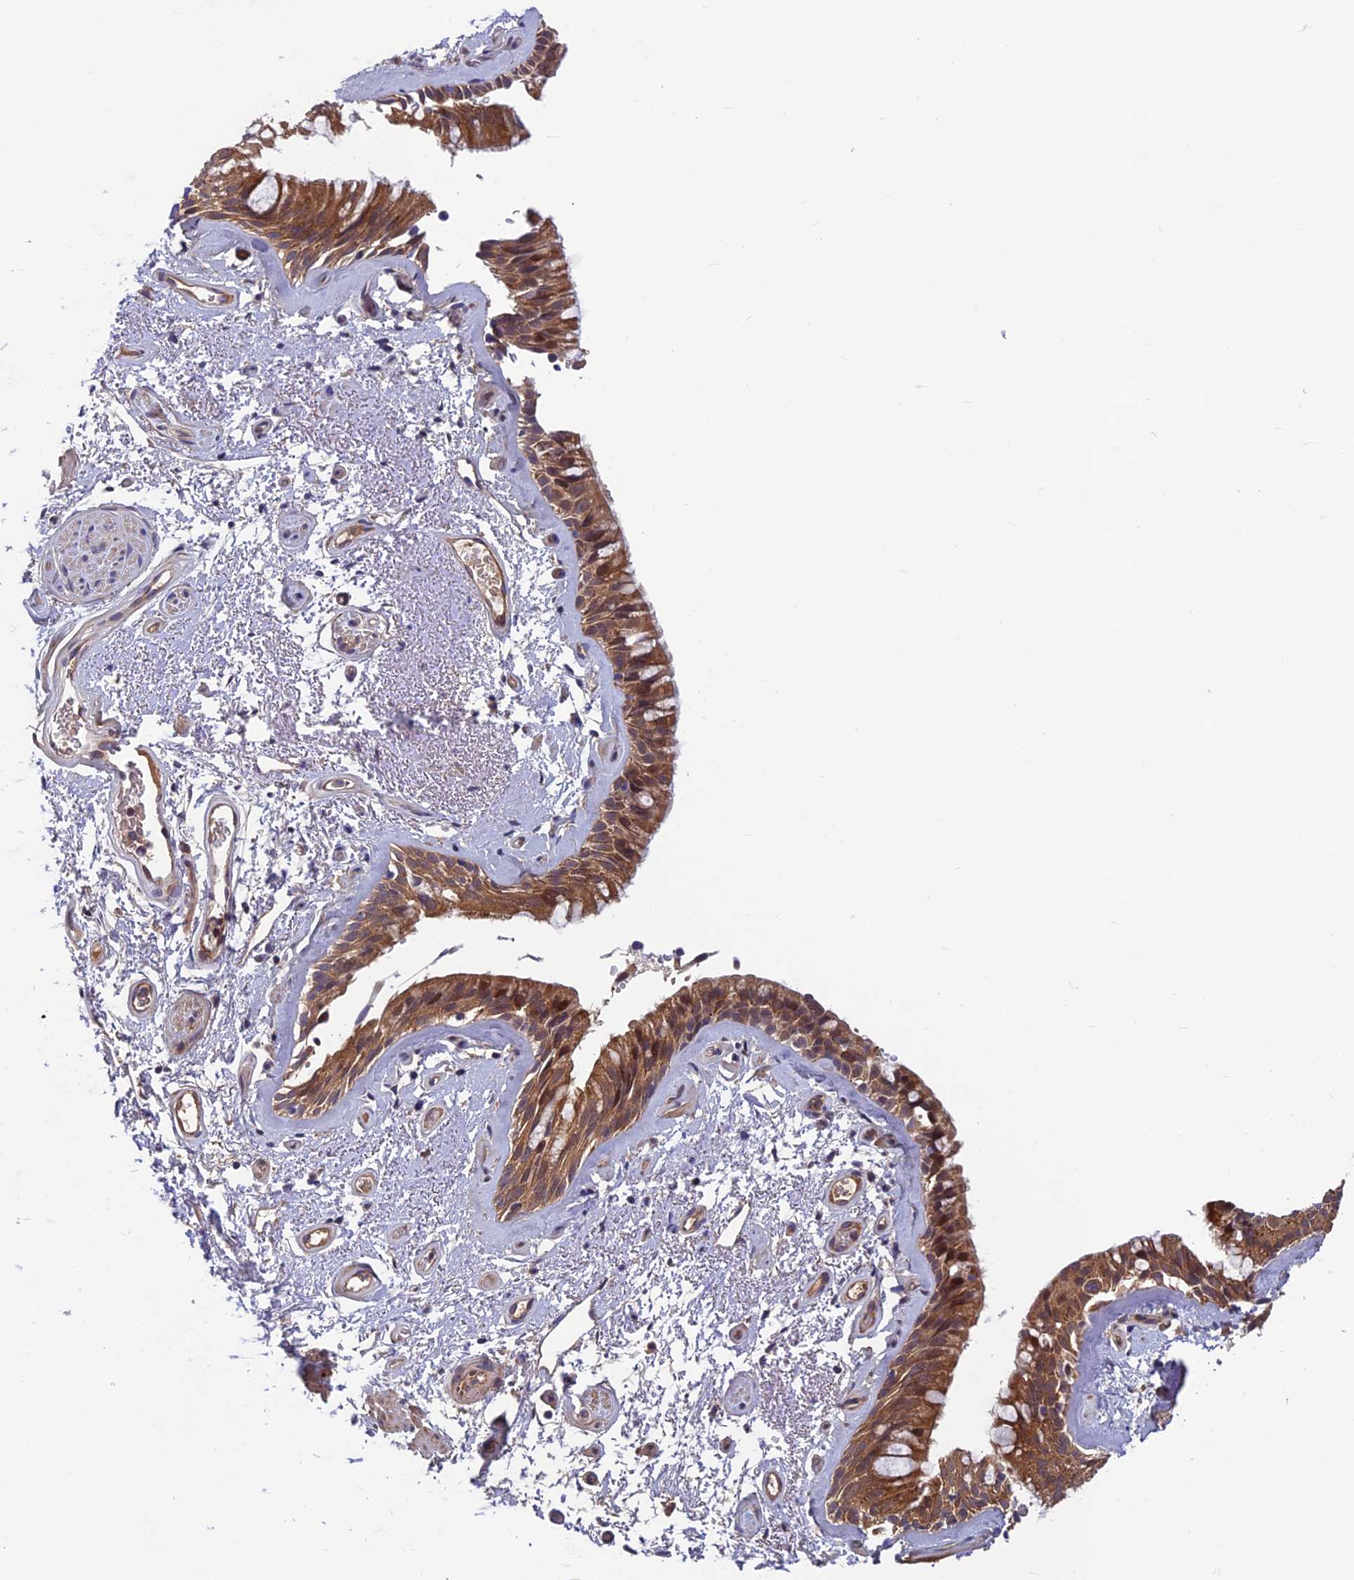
{"staining": {"intensity": "moderate", "quantity": ">75%", "location": "cytoplasmic/membranous"}, "tissue": "bronchus", "cell_type": "Respiratory epithelial cells", "image_type": "normal", "snomed": [{"axis": "morphology", "description": "Normal tissue, NOS"}, {"axis": "topography", "description": "Cartilage tissue"}, {"axis": "topography", "description": "Bronchus"}], "caption": "Protein staining of normal bronchus exhibits moderate cytoplasmic/membranous expression in about >75% of respiratory epithelial cells. (DAB (3,3'-diaminobenzidine) IHC, brown staining for protein, blue staining for nuclei).", "gene": "CCDC15", "patient": {"sex": "female", "age": 66}}